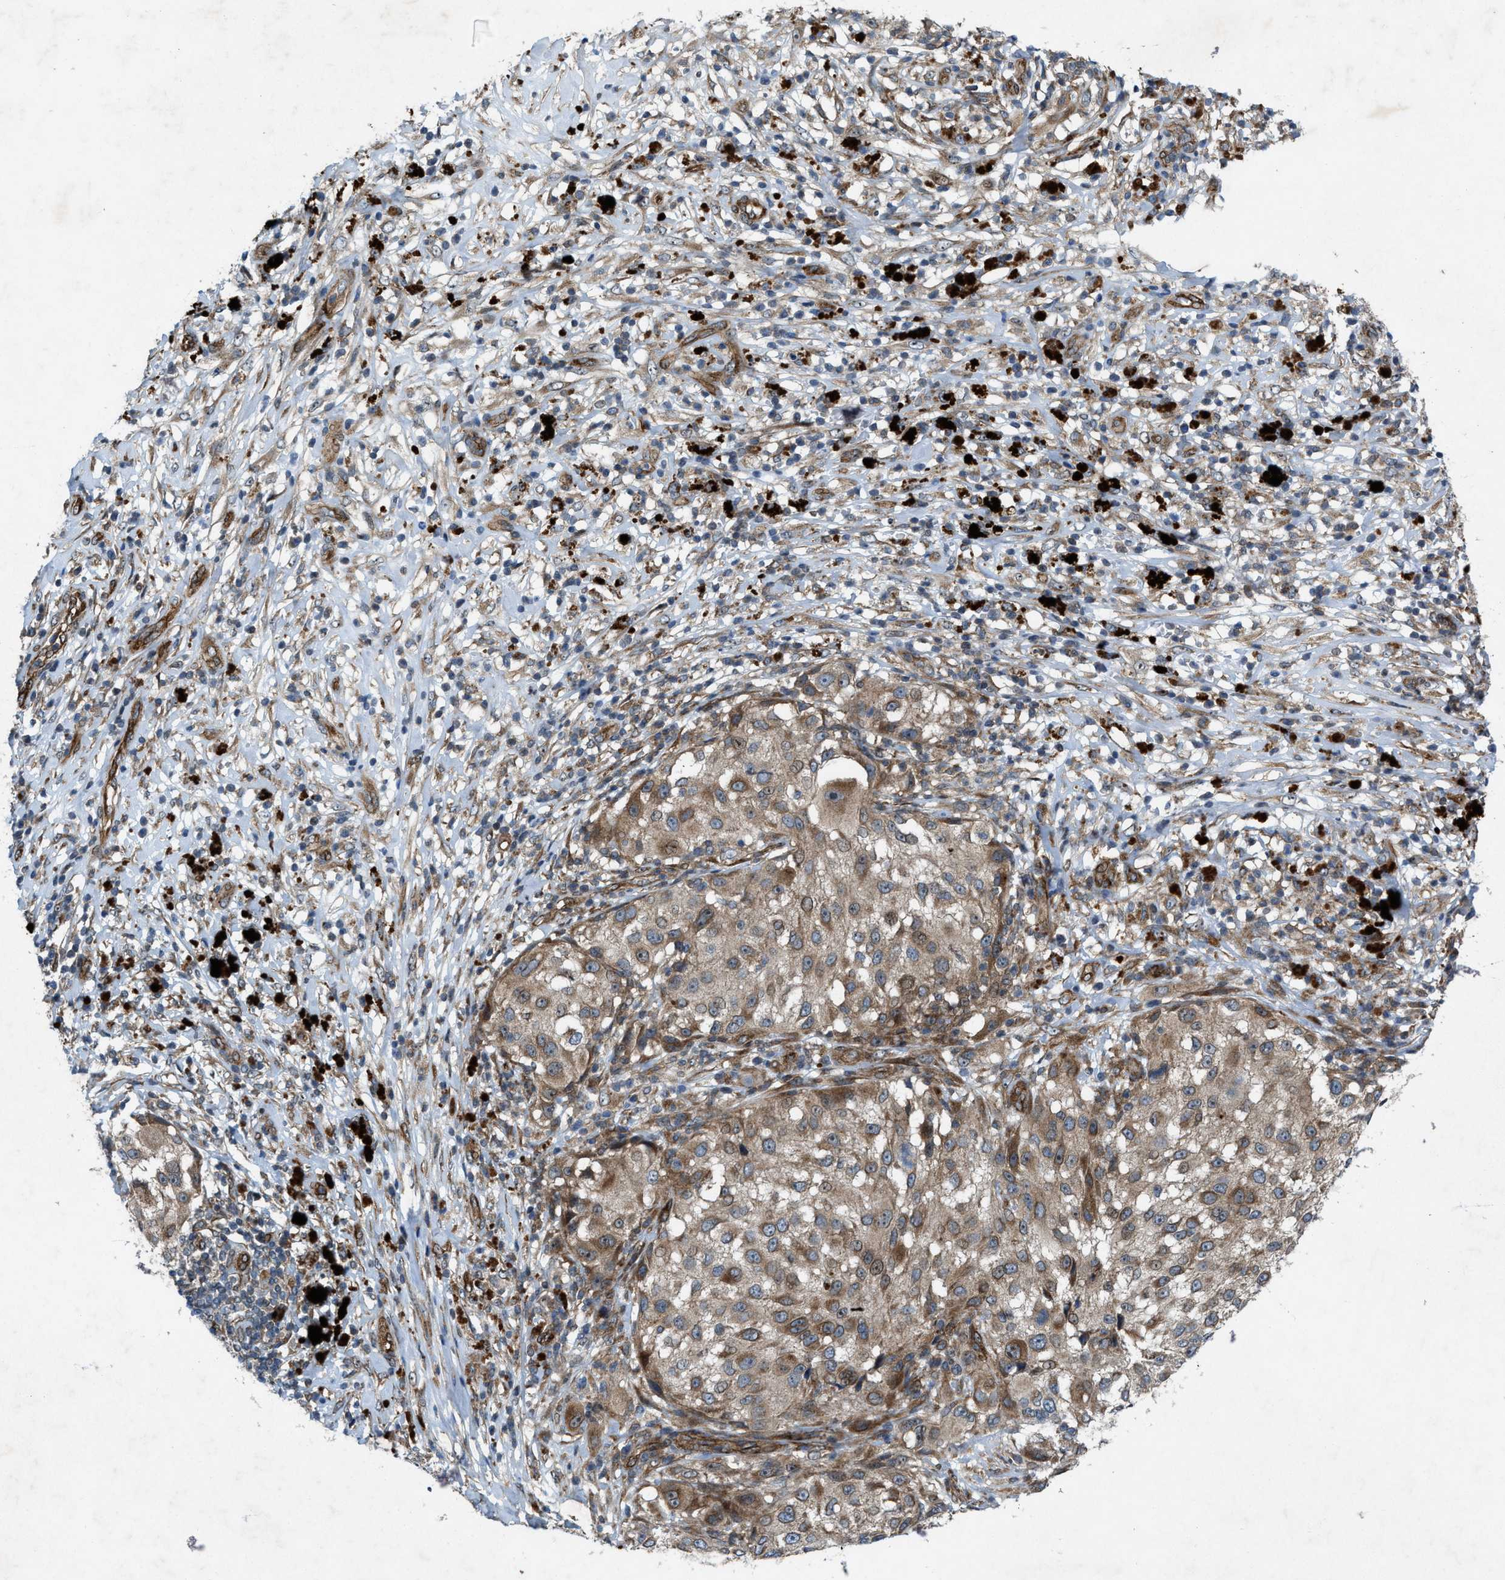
{"staining": {"intensity": "moderate", "quantity": ">75%", "location": "cytoplasmic/membranous"}, "tissue": "melanoma", "cell_type": "Tumor cells", "image_type": "cancer", "snomed": [{"axis": "morphology", "description": "Necrosis, NOS"}, {"axis": "morphology", "description": "Malignant melanoma, NOS"}, {"axis": "topography", "description": "Skin"}], "caption": "Moderate cytoplasmic/membranous expression for a protein is appreciated in about >75% of tumor cells of melanoma using immunohistochemistry.", "gene": "URGCP", "patient": {"sex": "female", "age": 87}}